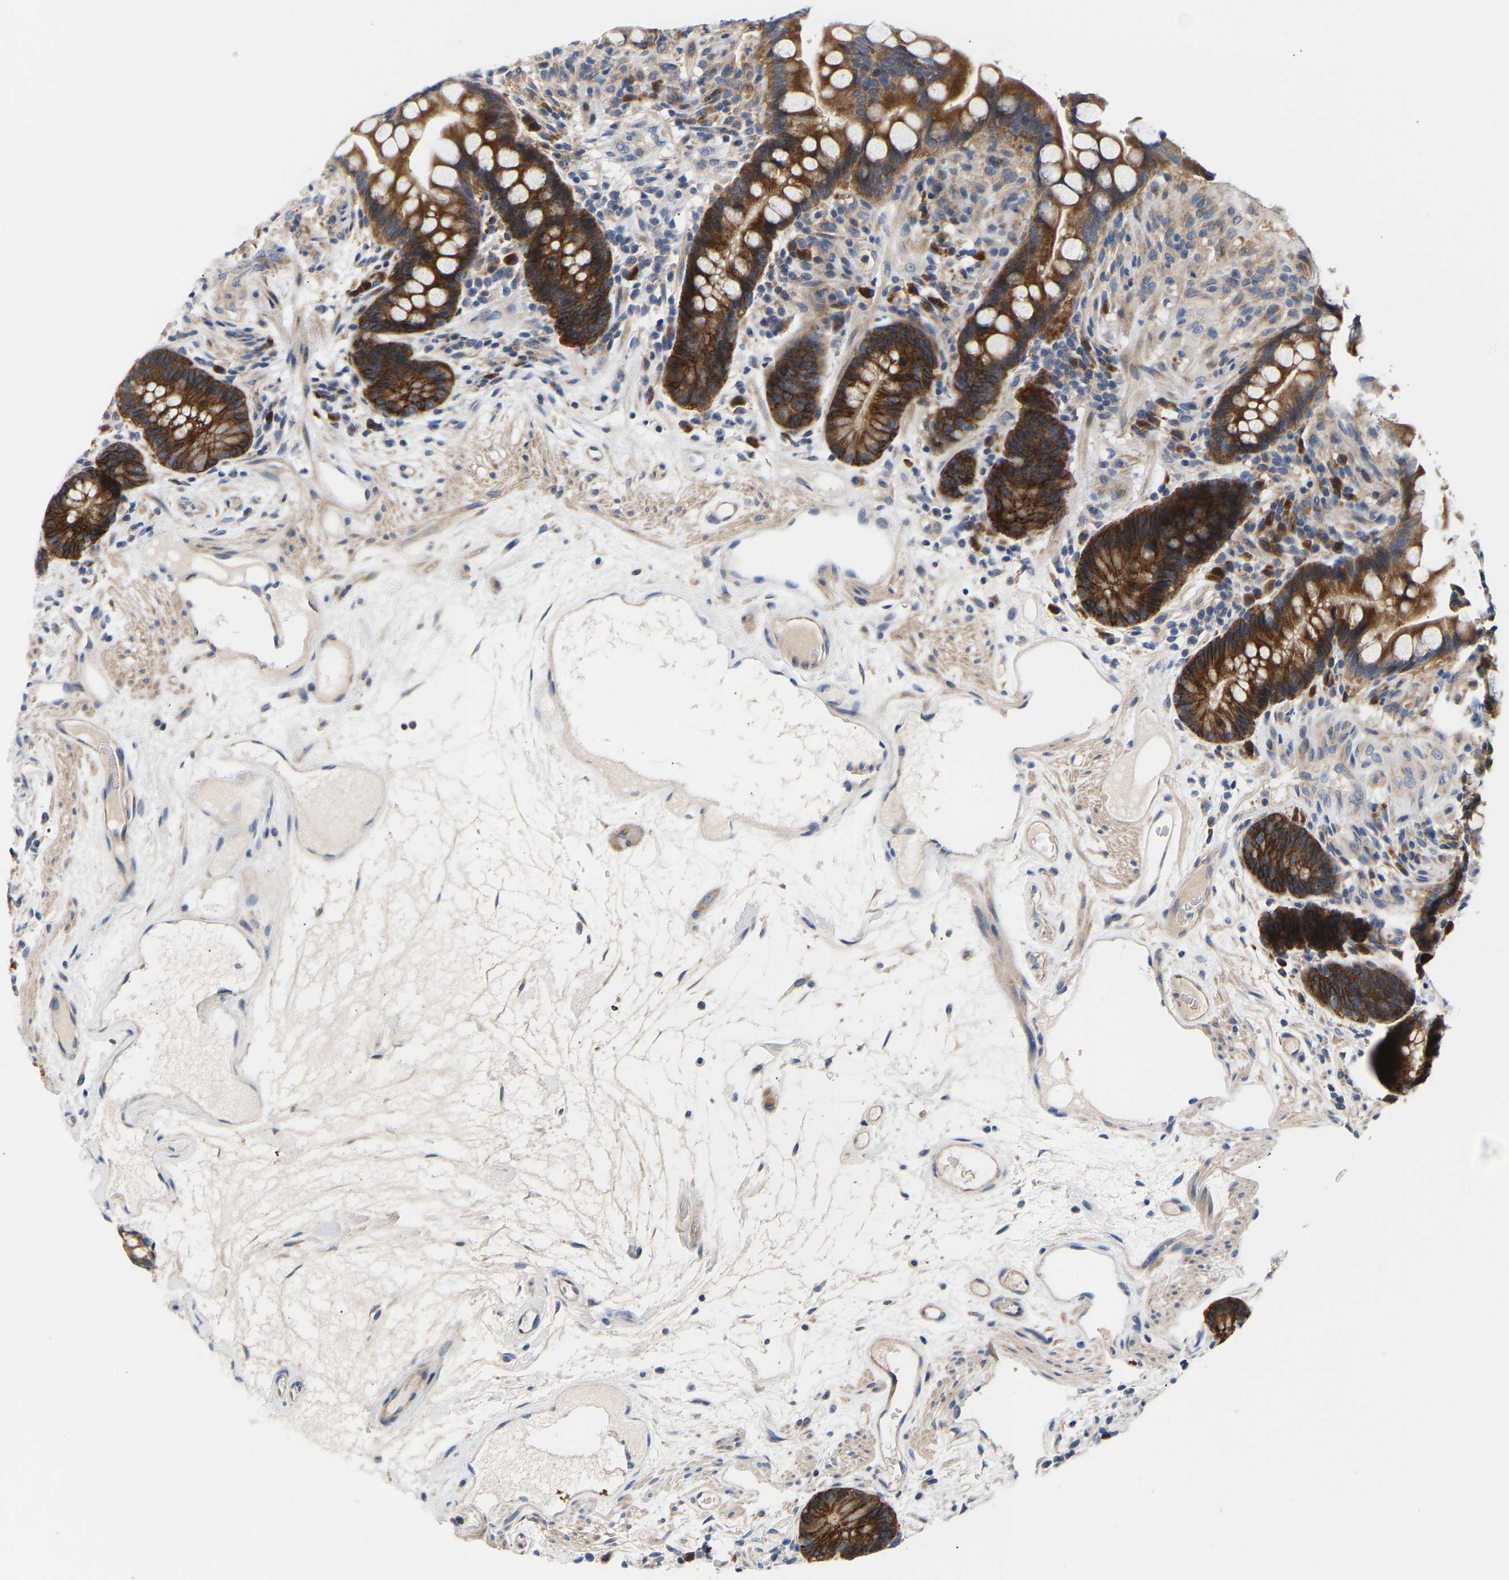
{"staining": {"intensity": "negative", "quantity": "none", "location": "none"}, "tissue": "colon", "cell_type": "Endothelial cells", "image_type": "normal", "snomed": [{"axis": "morphology", "description": "Normal tissue, NOS"}, {"axis": "topography", "description": "Colon"}], "caption": "Human colon stained for a protein using immunohistochemistry reveals no expression in endothelial cells.", "gene": "AIMP2", "patient": {"sex": "male", "age": 73}}